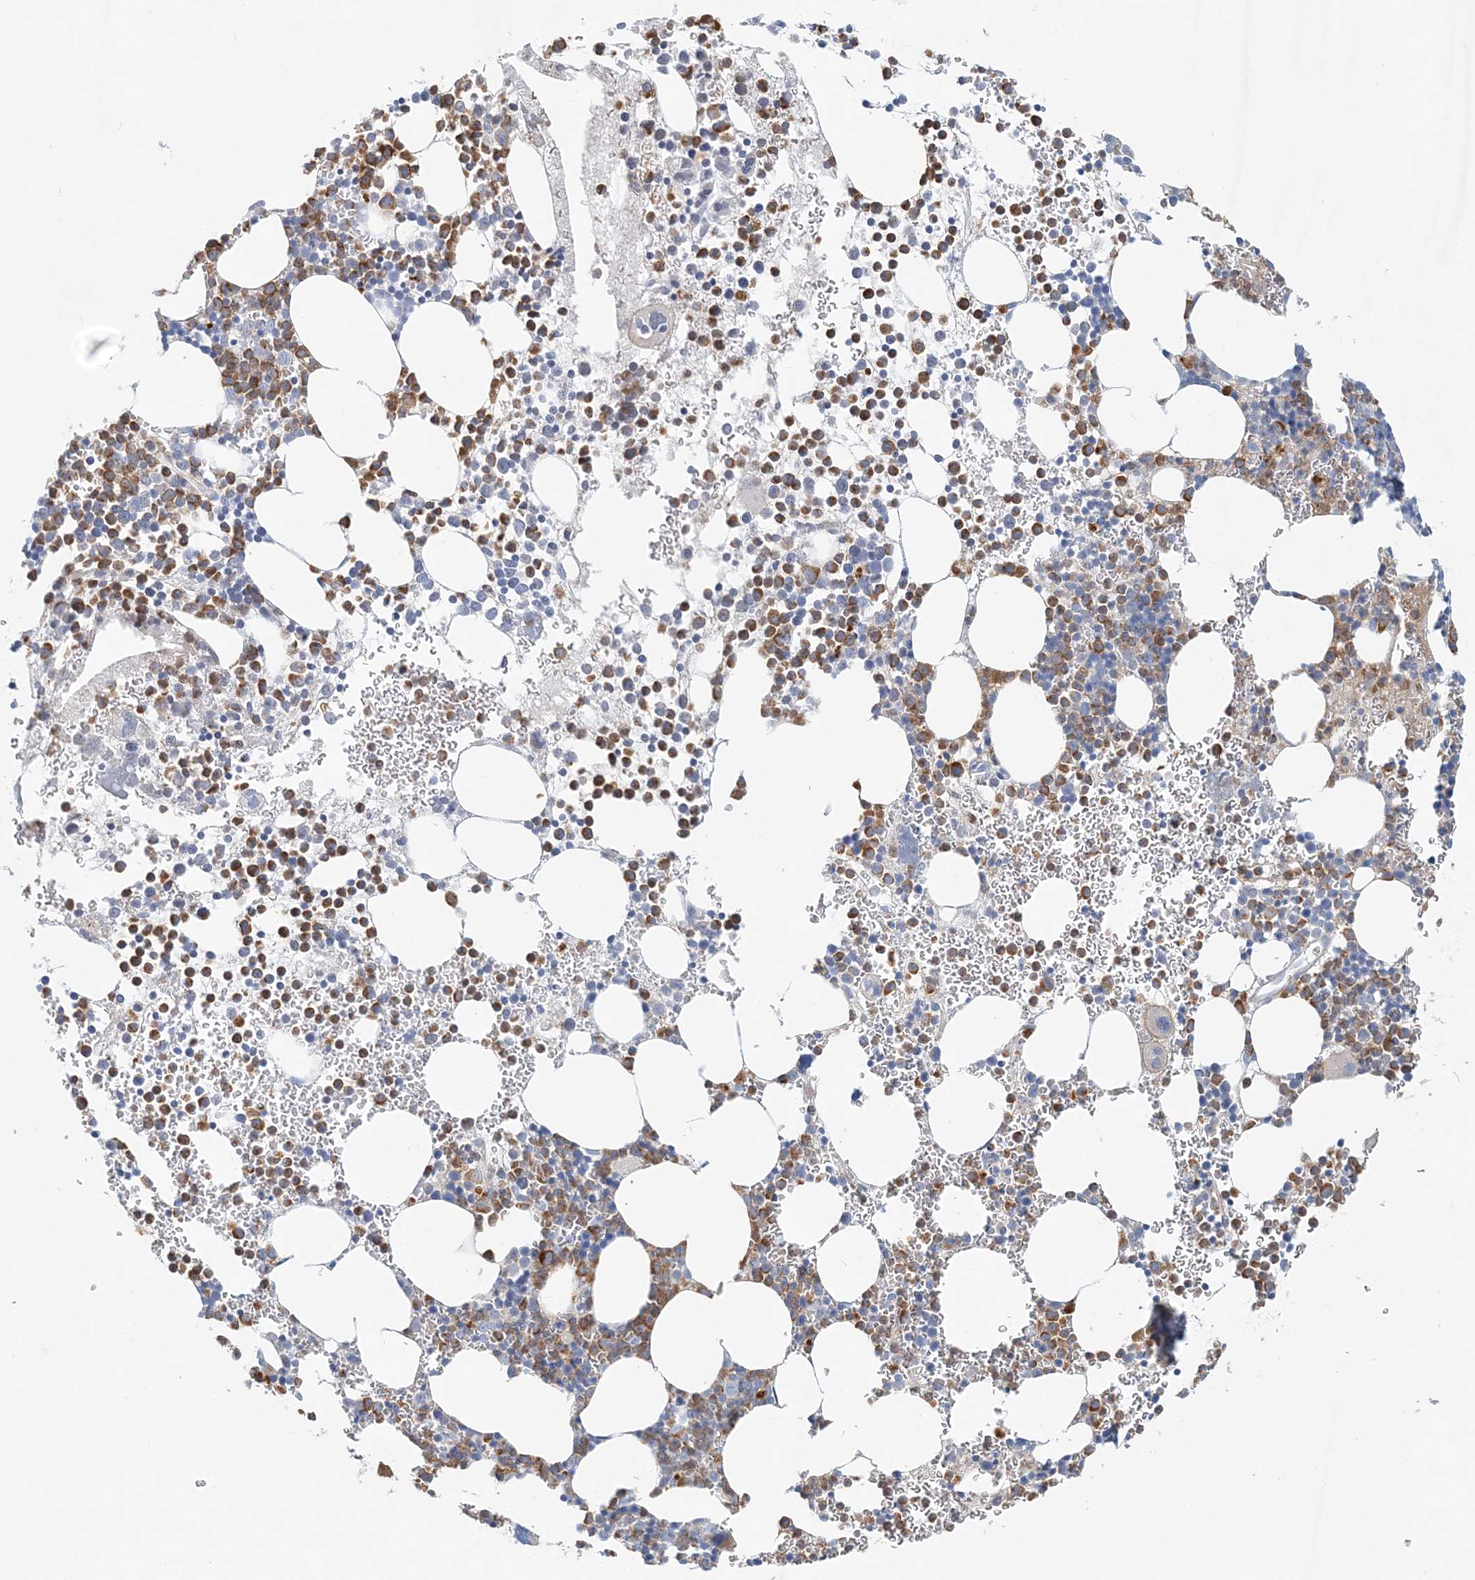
{"staining": {"intensity": "strong", "quantity": "25%-75%", "location": "cytoplasmic/membranous"}, "tissue": "bone marrow", "cell_type": "Hematopoietic cells", "image_type": "normal", "snomed": [{"axis": "morphology", "description": "Normal tissue, NOS"}, {"axis": "topography", "description": "Bone marrow"}], "caption": "Hematopoietic cells display strong cytoplasmic/membranous expression in approximately 25%-75% of cells in unremarkable bone marrow. (DAB (3,3'-diaminobenzidine) IHC with brightfield microscopy, high magnification).", "gene": "DNAH5", "patient": {"sex": "female", "age": 78}}